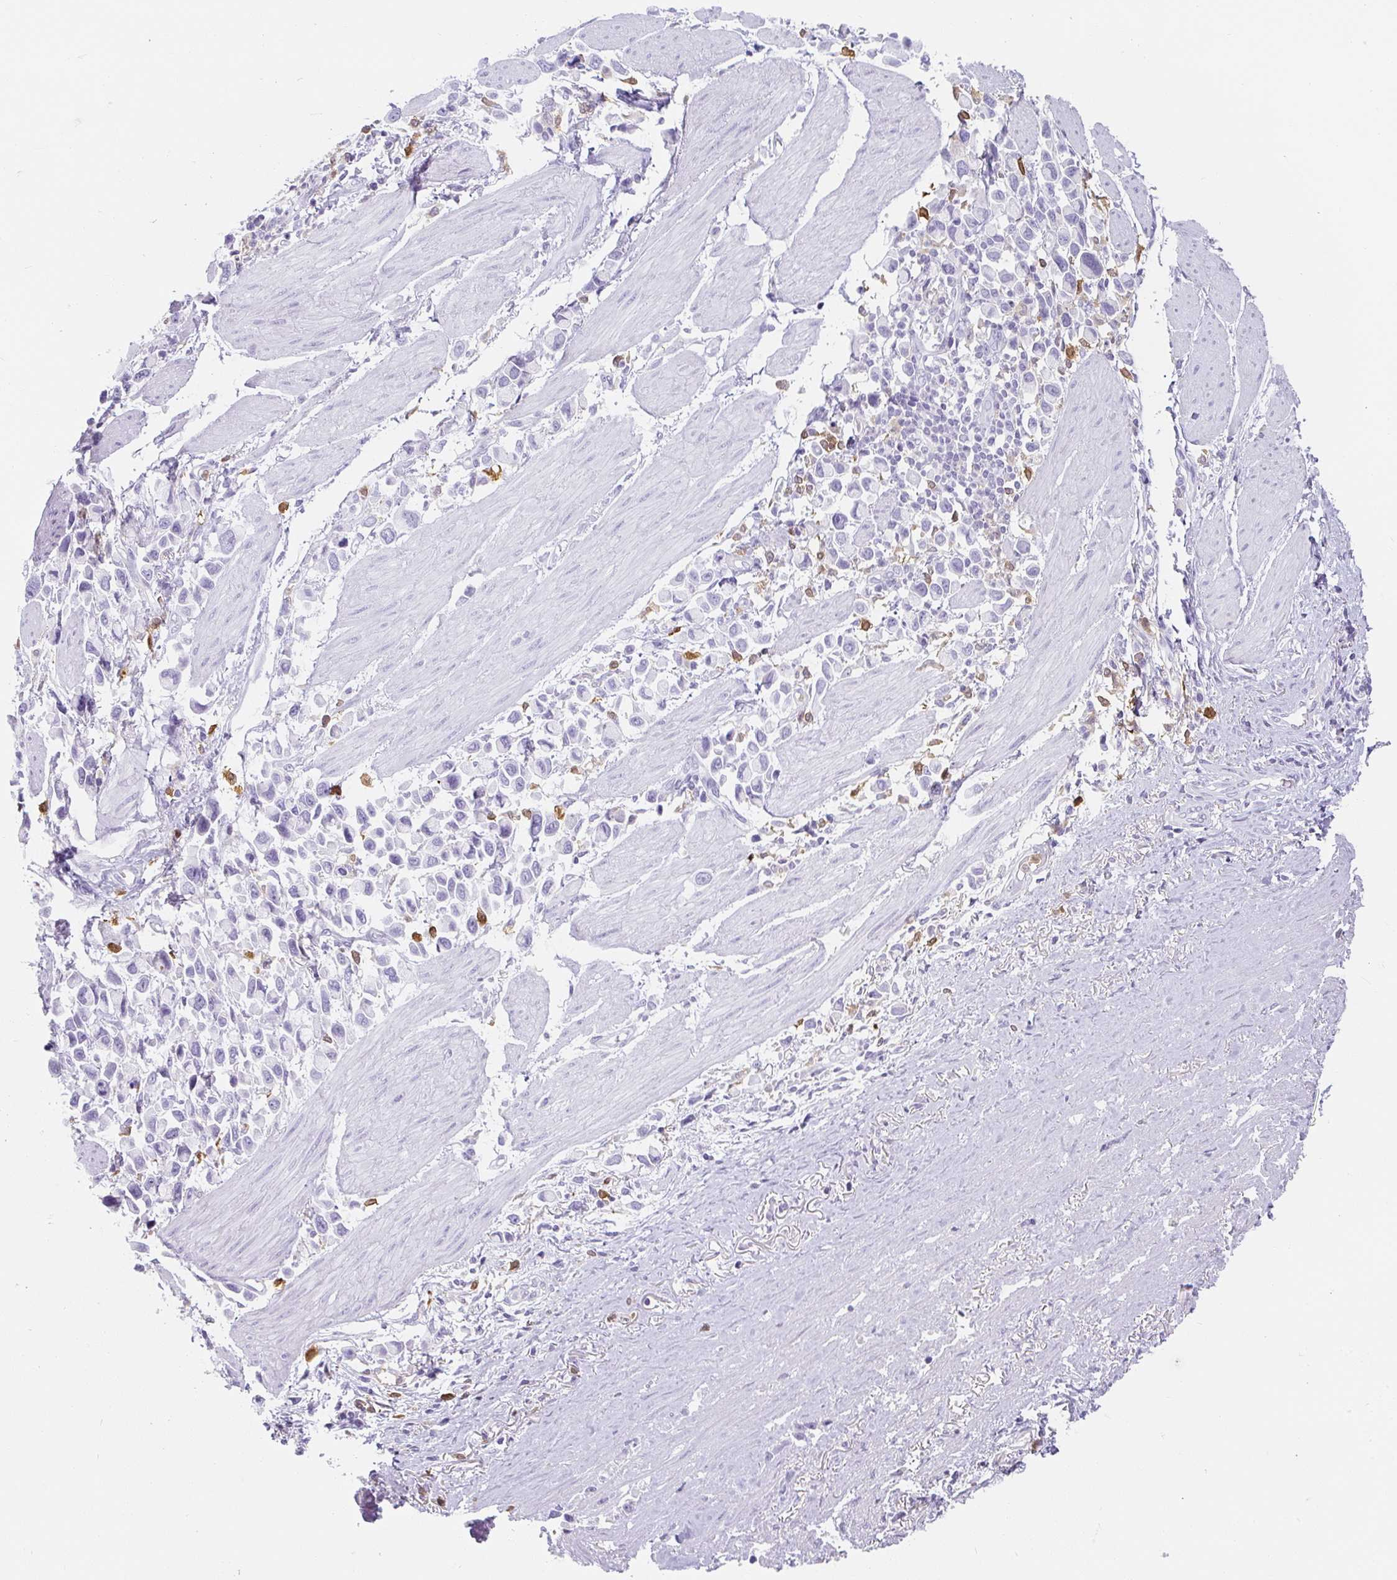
{"staining": {"intensity": "negative", "quantity": "none", "location": "none"}, "tissue": "stomach cancer", "cell_type": "Tumor cells", "image_type": "cancer", "snomed": [{"axis": "morphology", "description": "Adenocarcinoma, NOS"}, {"axis": "topography", "description": "Stomach"}], "caption": "Tumor cells show no significant staining in stomach cancer.", "gene": "HK3", "patient": {"sex": "female", "age": 81}}